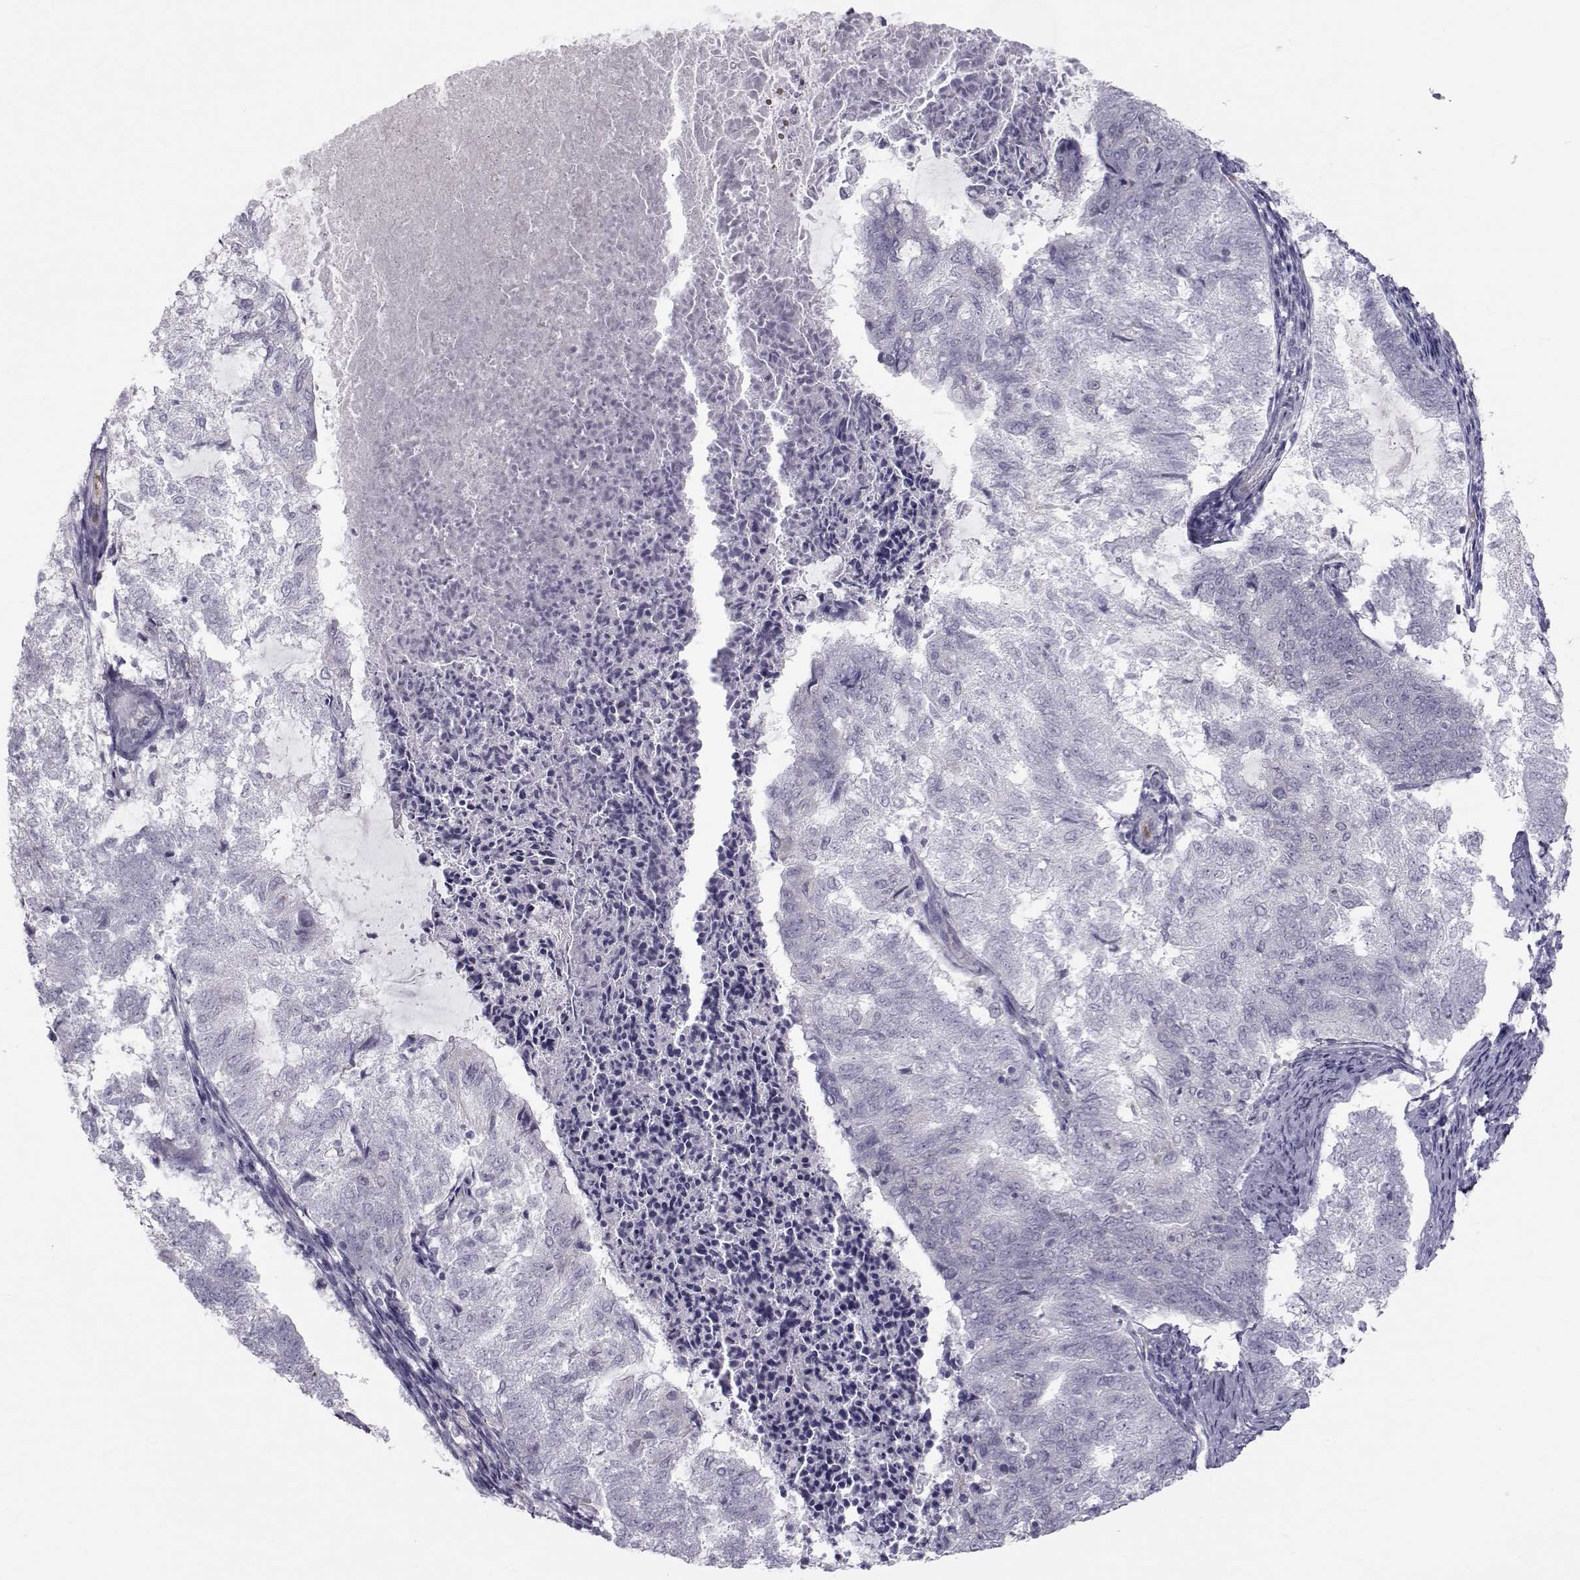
{"staining": {"intensity": "negative", "quantity": "none", "location": "none"}, "tissue": "endometrial cancer", "cell_type": "Tumor cells", "image_type": "cancer", "snomed": [{"axis": "morphology", "description": "Adenocarcinoma, NOS"}, {"axis": "topography", "description": "Endometrium"}], "caption": "A high-resolution histopathology image shows IHC staining of endometrial adenocarcinoma, which exhibits no significant positivity in tumor cells.", "gene": "GARIN3", "patient": {"sex": "female", "age": 65}}